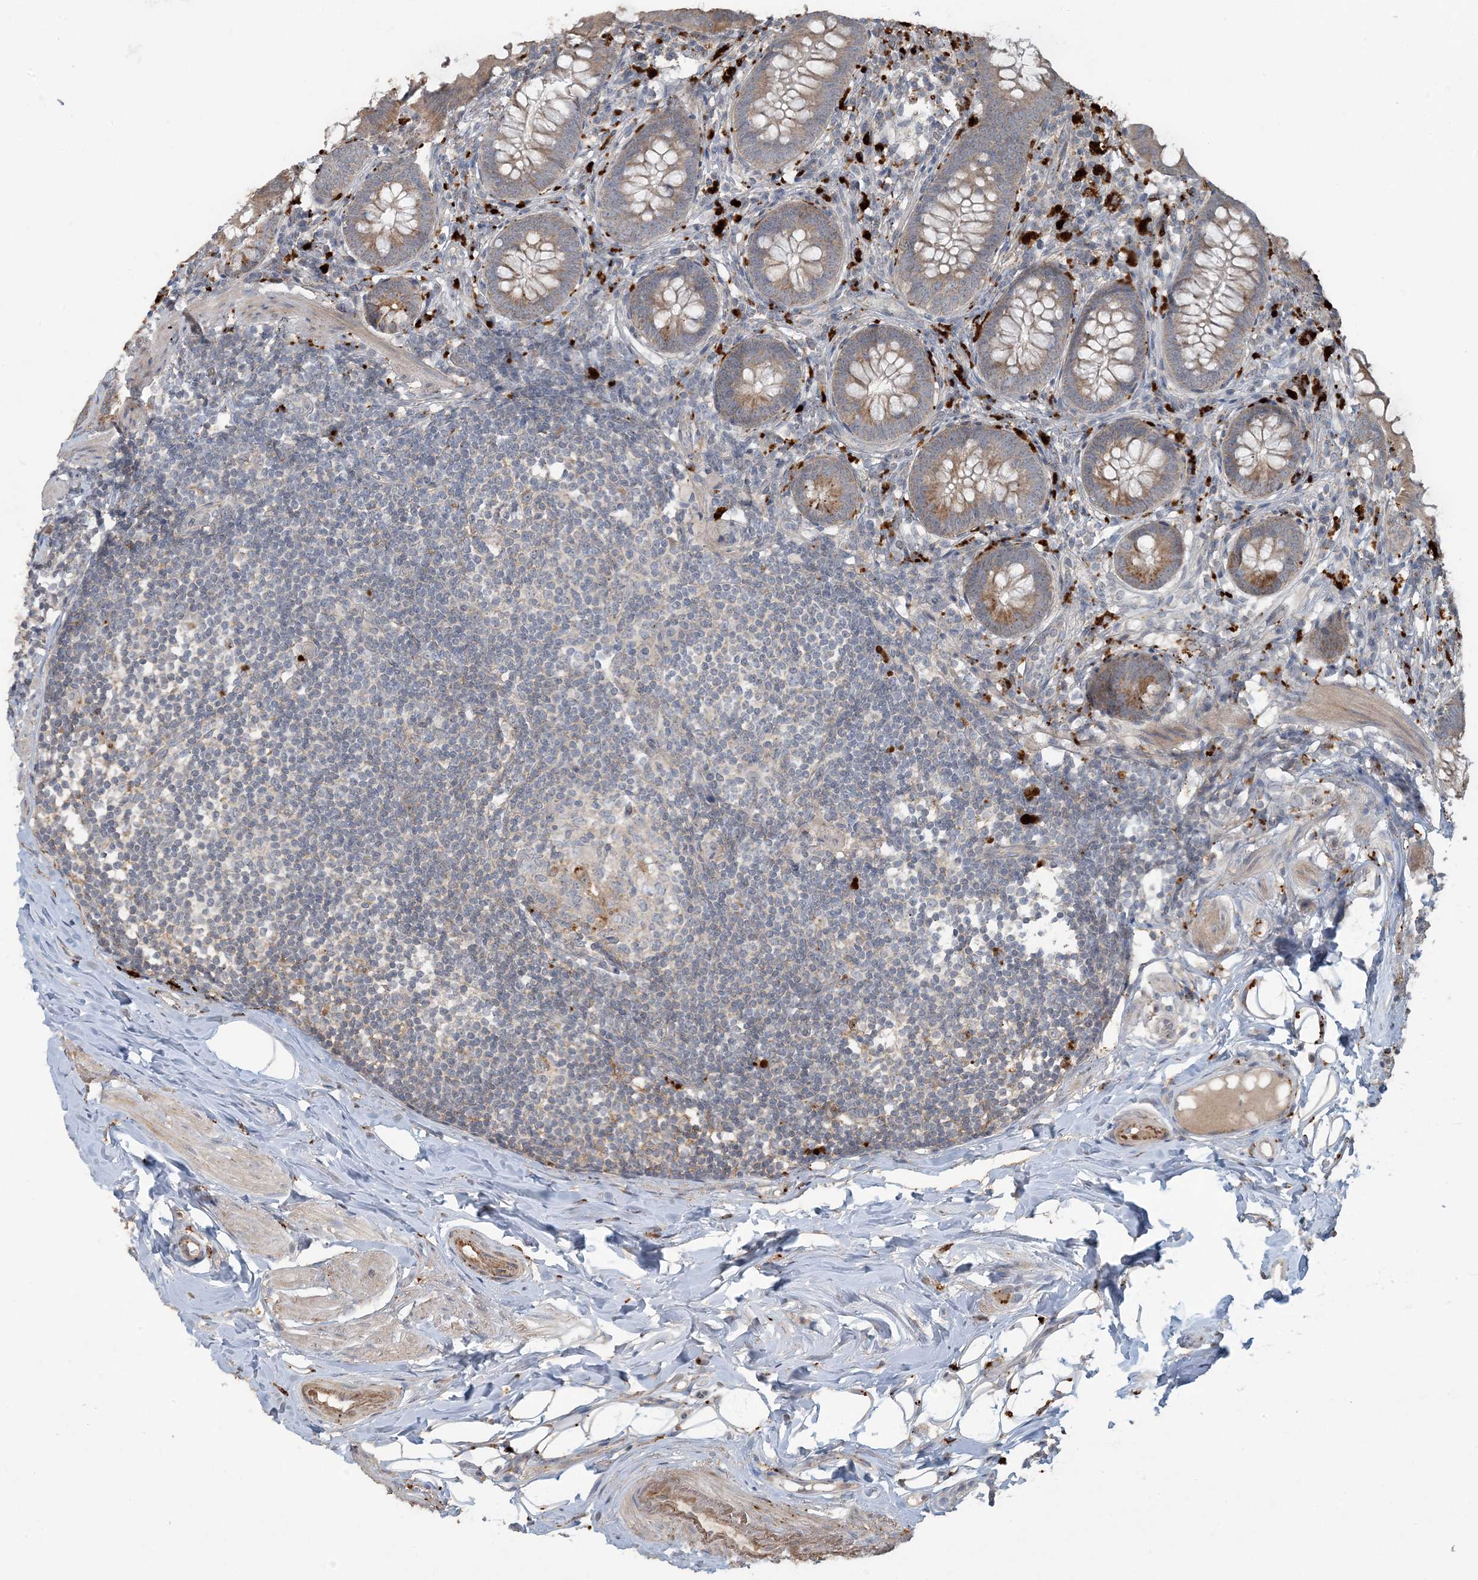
{"staining": {"intensity": "moderate", "quantity": ">75%", "location": "cytoplasmic/membranous"}, "tissue": "appendix", "cell_type": "Glandular cells", "image_type": "normal", "snomed": [{"axis": "morphology", "description": "Normal tissue, NOS"}, {"axis": "topography", "description": "Appendix"}], "caption": "This micrograph displays immunohistochemistry (IHC) staining of benign appendix, with medium moderate cytoplasmic/membranous positivity in about >75% of glandular cells.", "gene": "LTN1", "patient": {"sex": "female", "age": 62}}